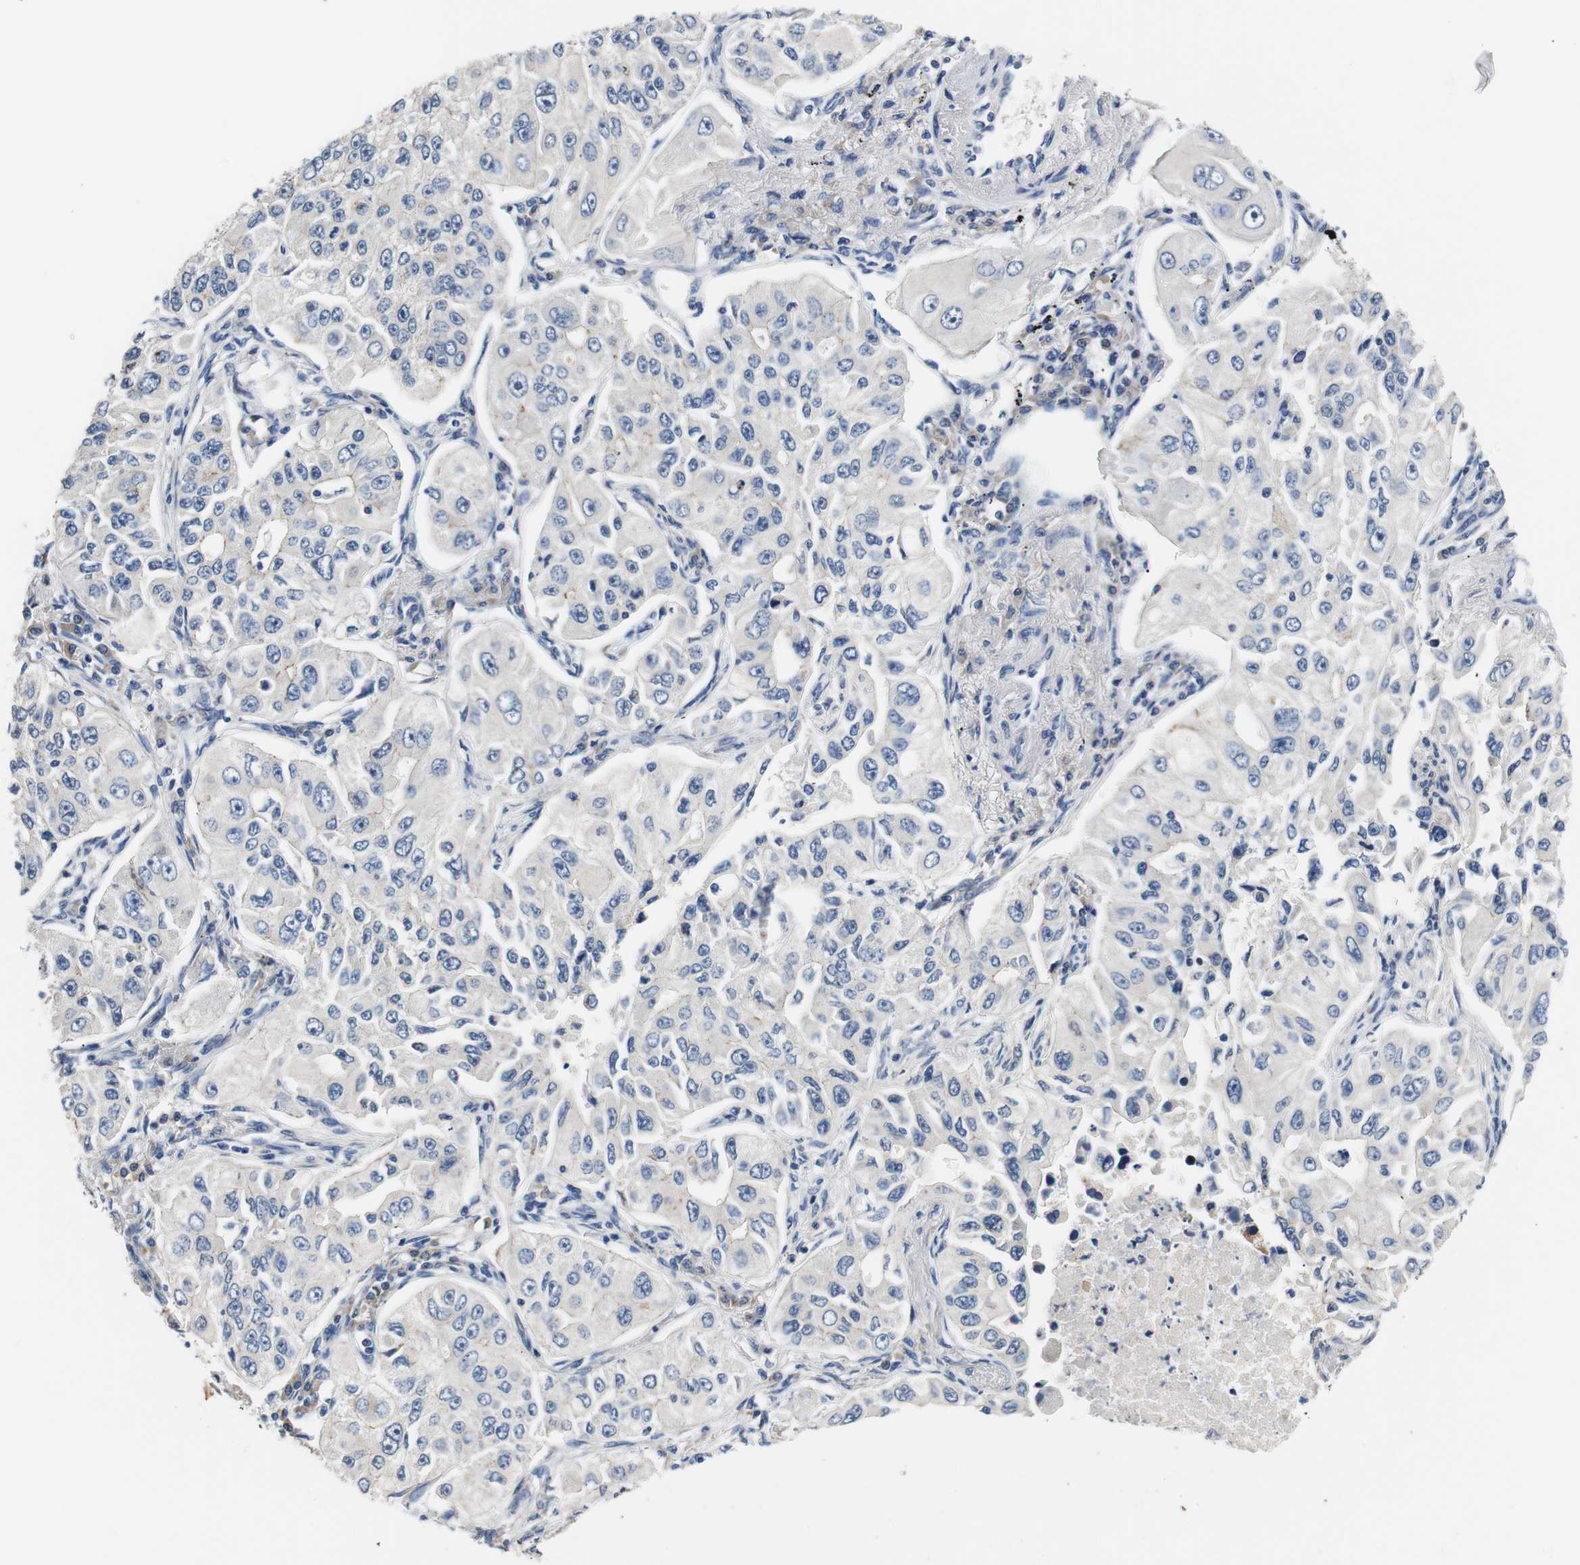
{"staining": {"intensity": "negative", "quantity": "none", "location": "none"}, "tissue": "lung cancer", "cell_type": "Tumor cells", "image_type": "cancer", "snomed": [{"axis": "morphology", "description": "Adenocarcinoma, NOS"}, {"axis": "topography", "description": "Lung"}], "caption": "Immunohistochemistry (IHC) micrograph of neoplastic tissue: adenocarcinoma (lung) stained with DAB exhibits no significant protein expression in tumor cells. (DAB (3,3'-diaminobenzidine) IHC with hematoxylin counter stain).", "gene": "PCK1", "patient": {"sex": "male", "age": 84}}